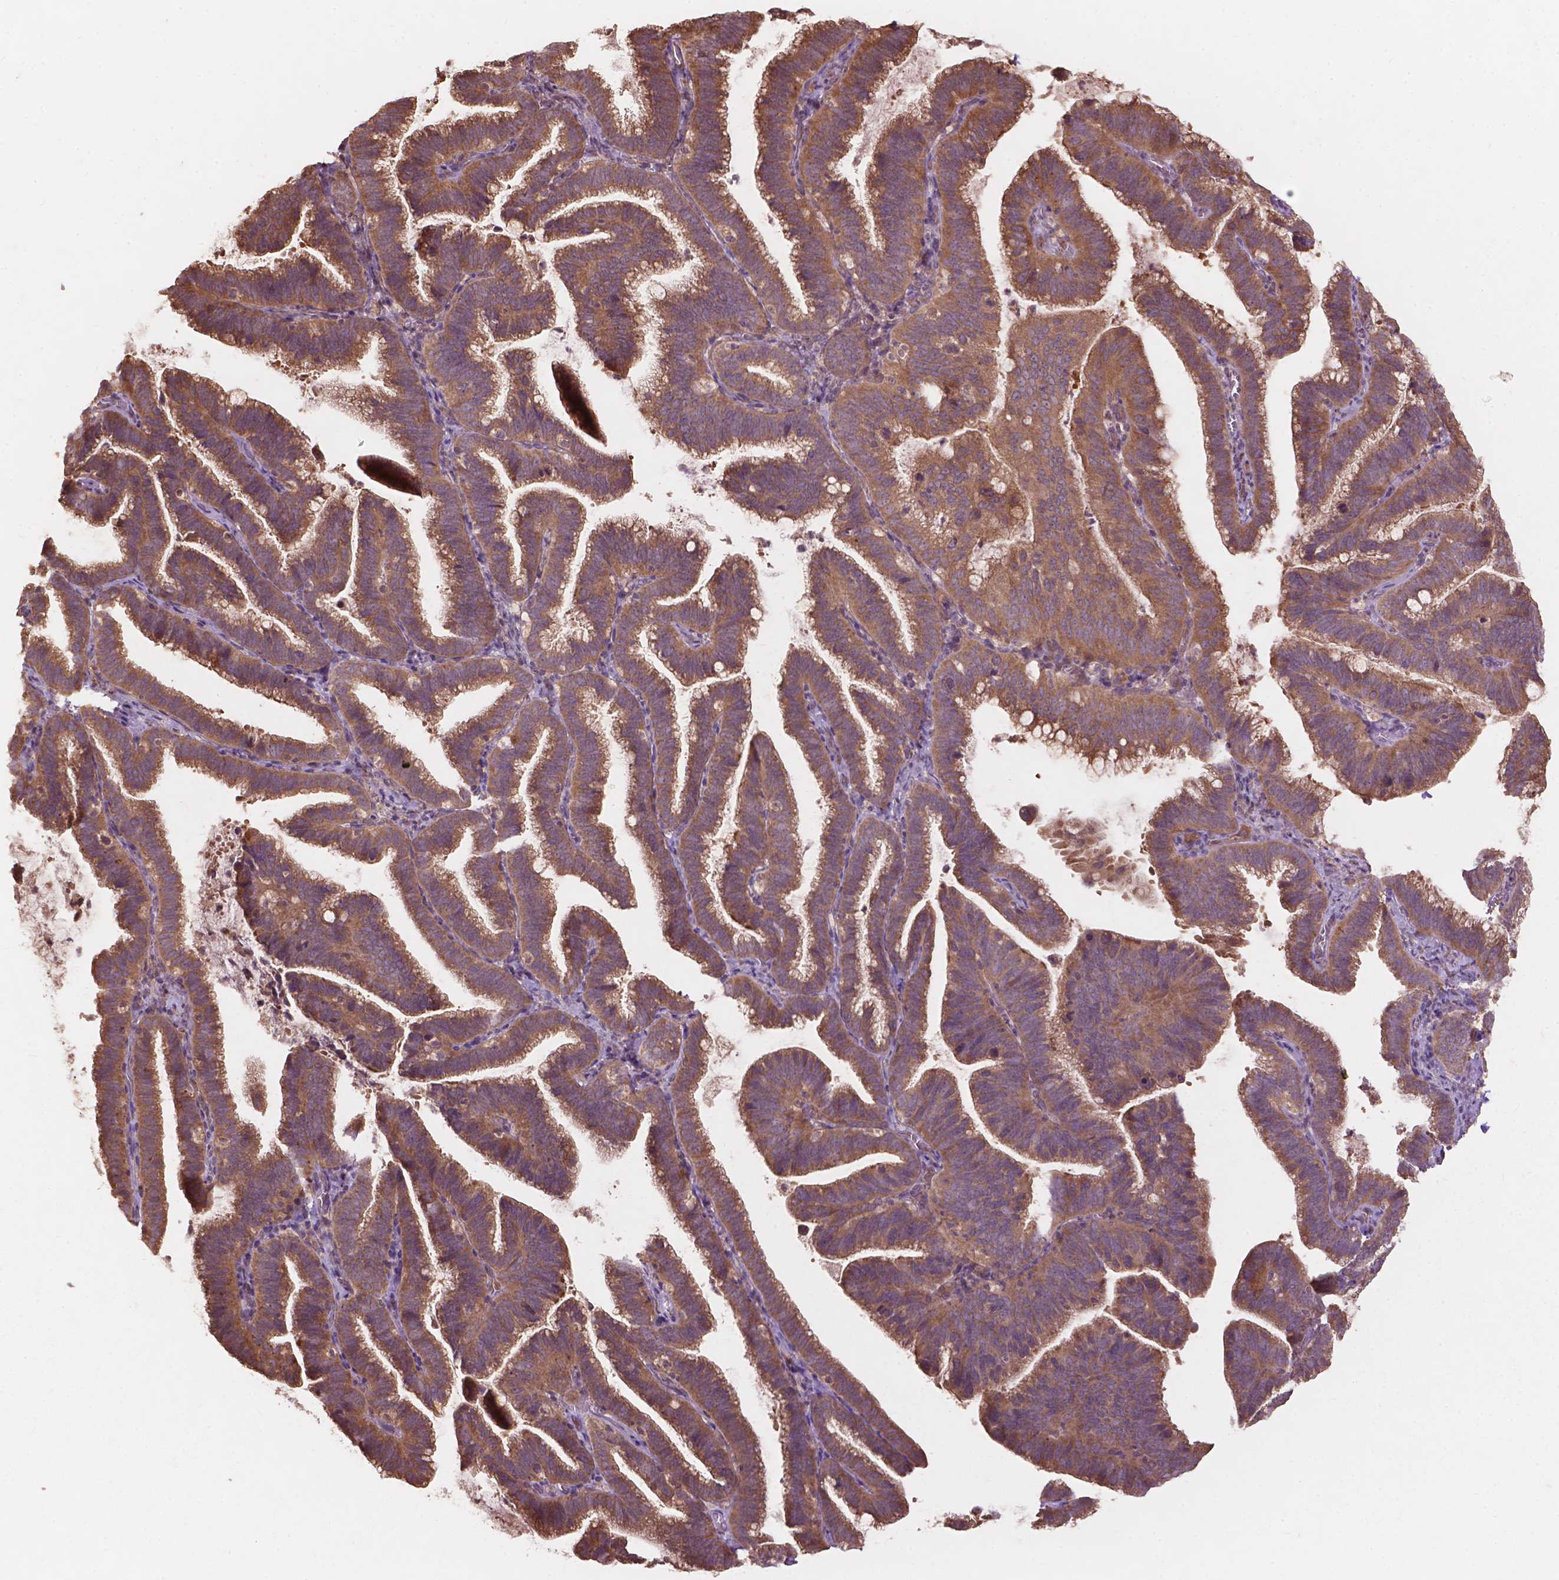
{"staining": {"intensity": "moderate", "quantity": ">75%", "location": "cytoplasmic/membranous"}, "tissue": "cervical cancer", "cell_type": "Tumor cells", "image_type": "cancer", "snomed": [{"axis": "morphology", "description": "Adenocarcinoma, NOS"}, {"axis": "topography", "description": "Cervix"}], "caption": "Tumor cells reveal medium levels of moderate cytoplasmic/membranous positivity in approximately >75% of cells in adenocarcinoma (cervical). (brown staining indicates protein expression, while blue staining denotes nuclei).", "gene": "CDC42BPA", "patient": {"sex": "female", "age": 61}}